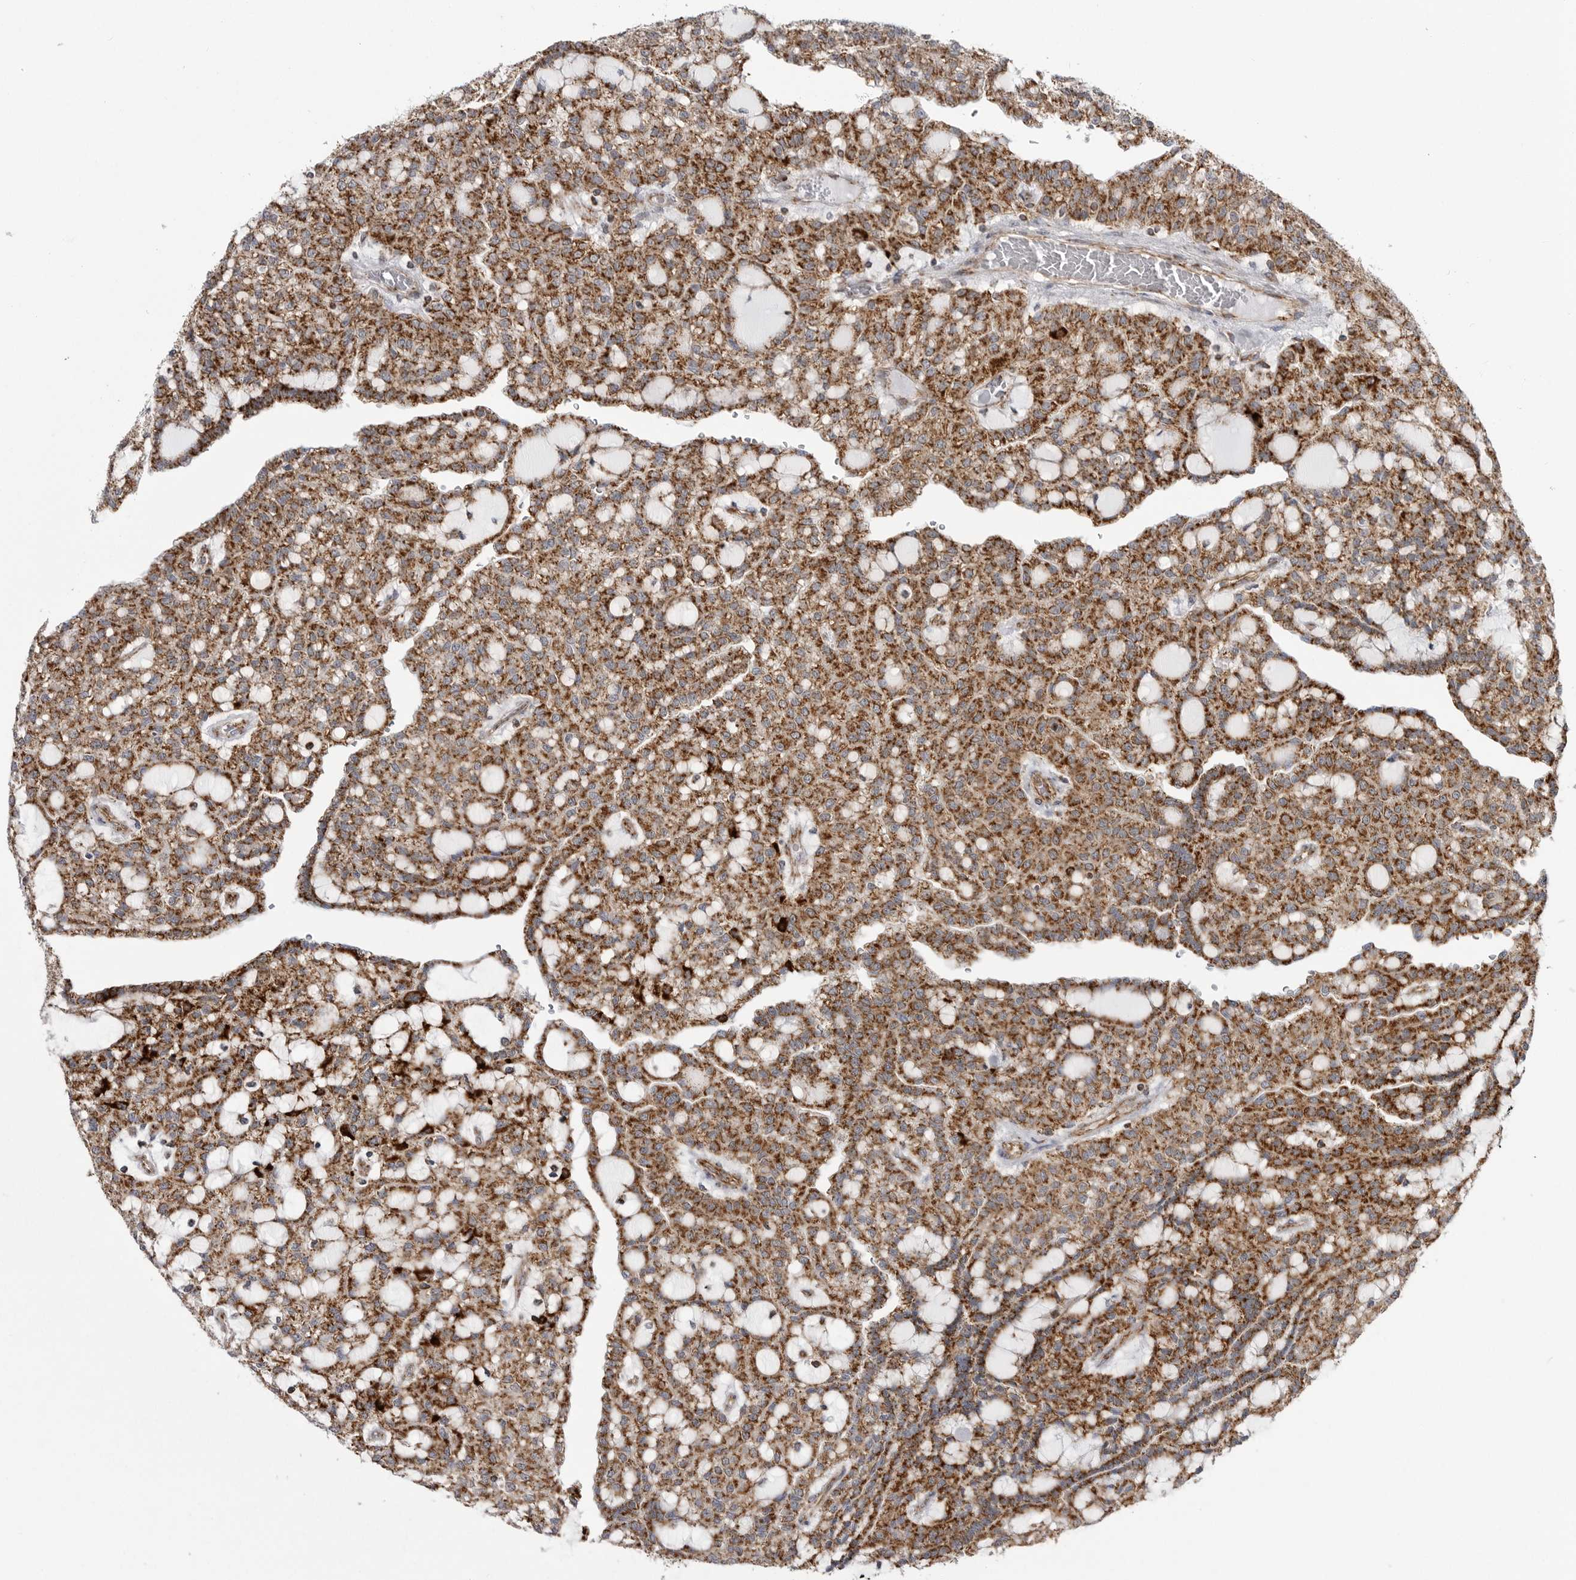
{"staining": {"intensity": "strong", "quantity": ">75%", "location": "cytoplasmic/membranous"}, "tissue": "renal cancer", "cell_type": "Tumor cells", "image_type": "cancer", "snomed": [{"axis": "morphology", "description": "Adenocarcinoma, NOS"}, {"axis": "topography", "description": "Kidney"}], "caption": "Human adenocarcinoma (renal) stained with a protein marker shows strong staining in tumor cells.", "gene": "FH", "patient": {"sex": "male", "age": 63}}